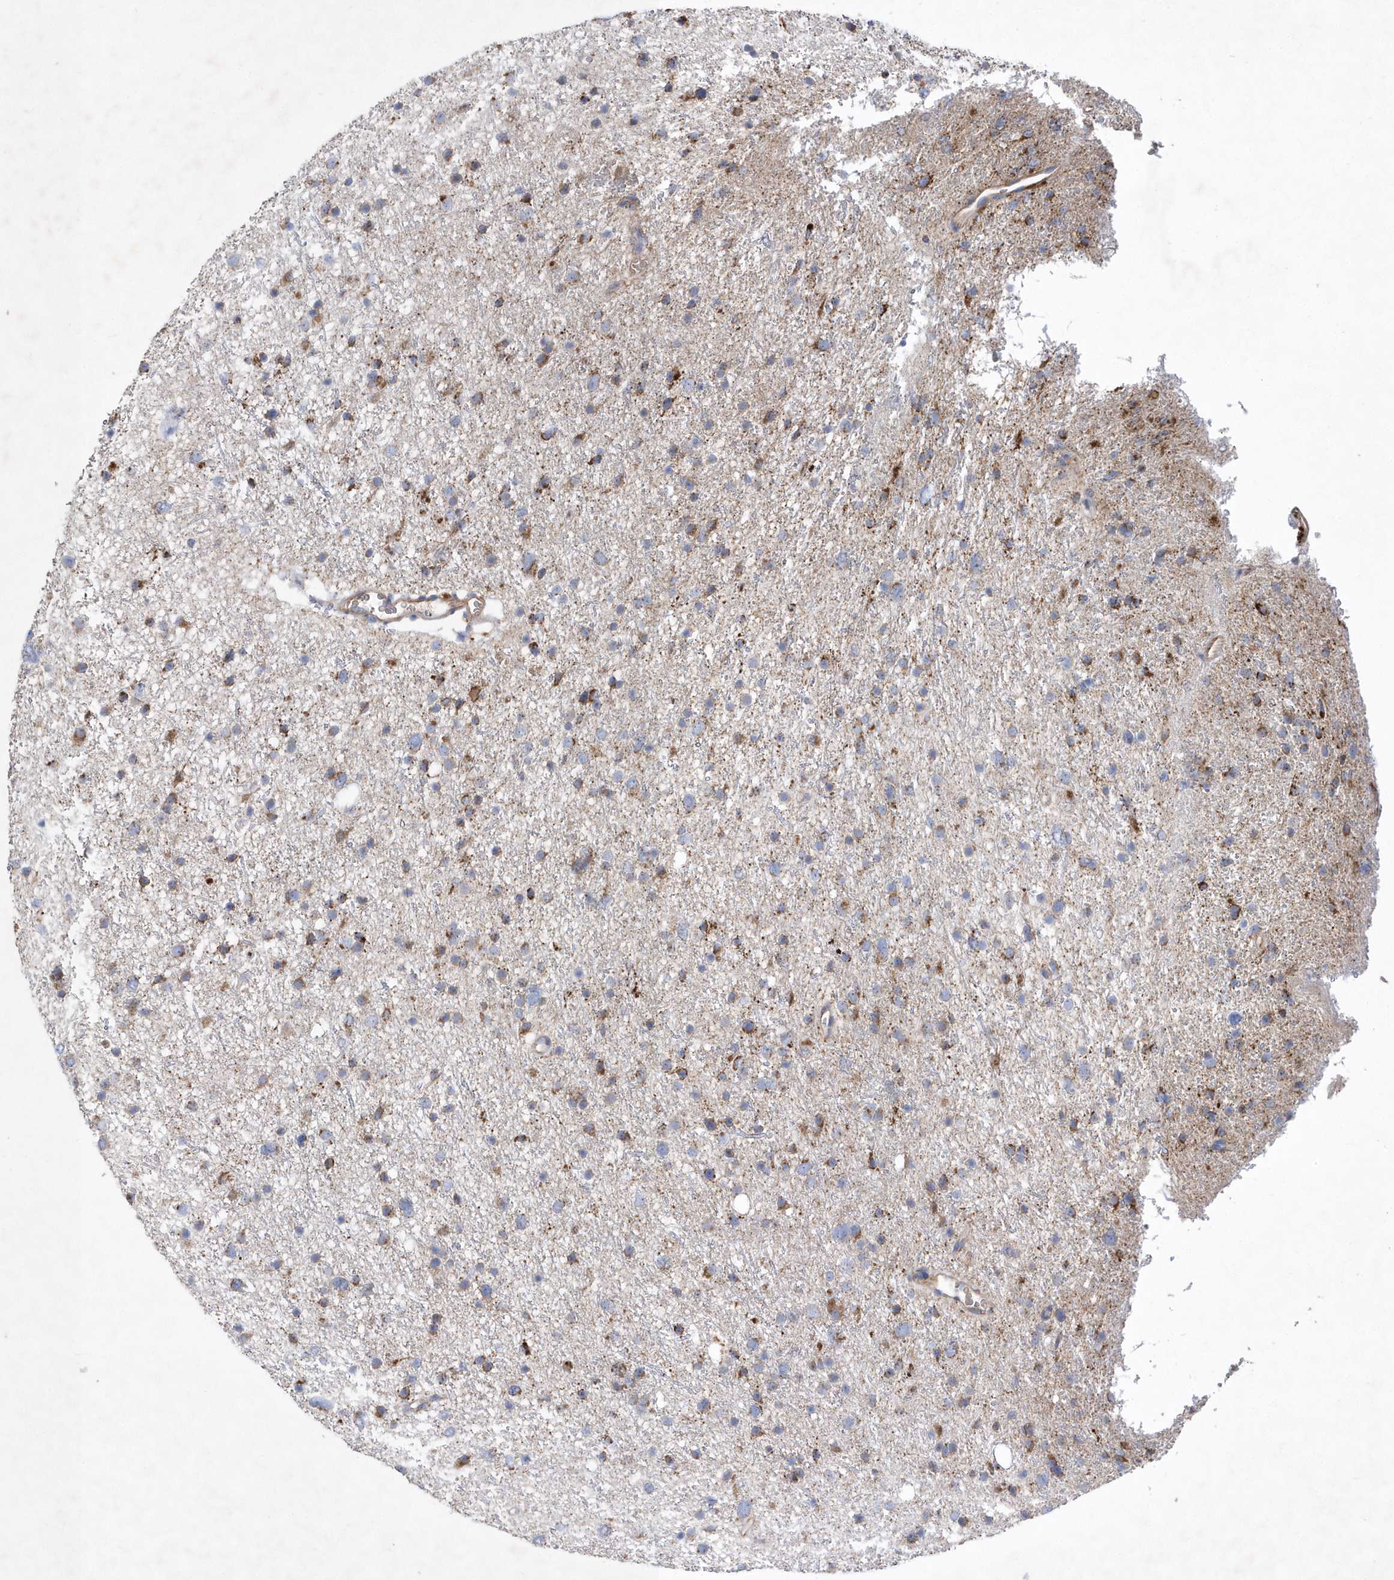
{"staining": {"intensity": "moderate", "quantity": ">75%", "location": "cytoplasmic/membranous"}, "tissue": "glioma", "cell_type": "Tumor cells", "image_type": "cancer", "snomed": [{"axis": "morphology", "description": "Glioma, malignant, Low grade"}, {"axis": "topography", "description": "Cerebral cortex"}], "caption": "The photomicrograph reveals staining of glioma, revealing moderate cytoplasmic/membranous protein staining (brown color) within tumor cells.", "gene": "METTL8", "patient": {"sex": "female", "age": 39}}